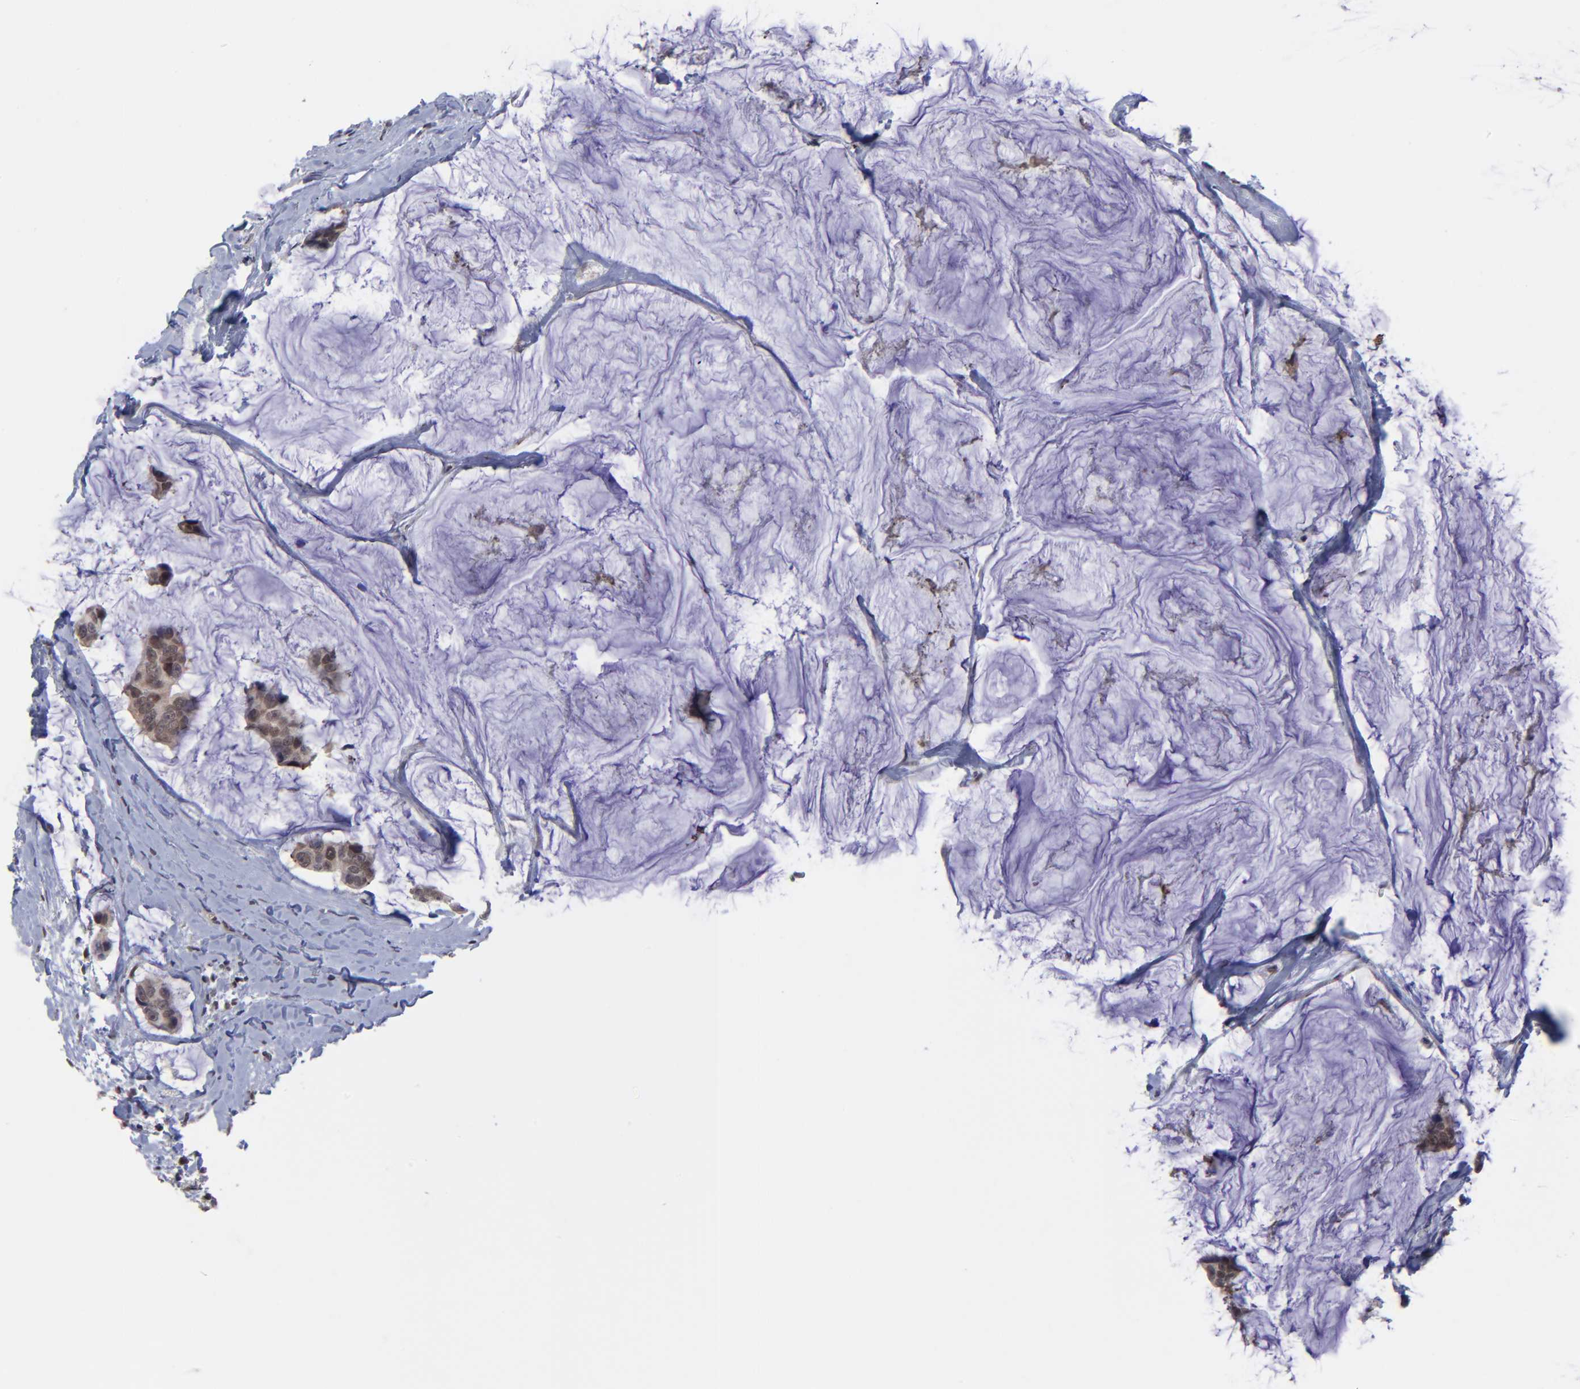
{"staining": {"intensity": "moderate", "quantity": ">75%", "location": "cytoplasmic/membranous,nuclear"}, "tissue": "breast cancer", "cell_type": "Tumor cells", "image_type": "cancer", "snomed": [{"axis": "morphology", "description": "Normal tissue, NOS"}, {"axis": "morphology", "description": "Duct carcinoma"}, {"axis": "topography", "description": "Breast"}], "caption": "Brown immunohistochemical staining in breast invasive ductal carcinoma demonstrates moderate cytoplasmic/membranous and nuclear positivity in about >75% of tumor cells.", "gene": "ZNF419", "patient": {"sex": "female", "age": 50}}